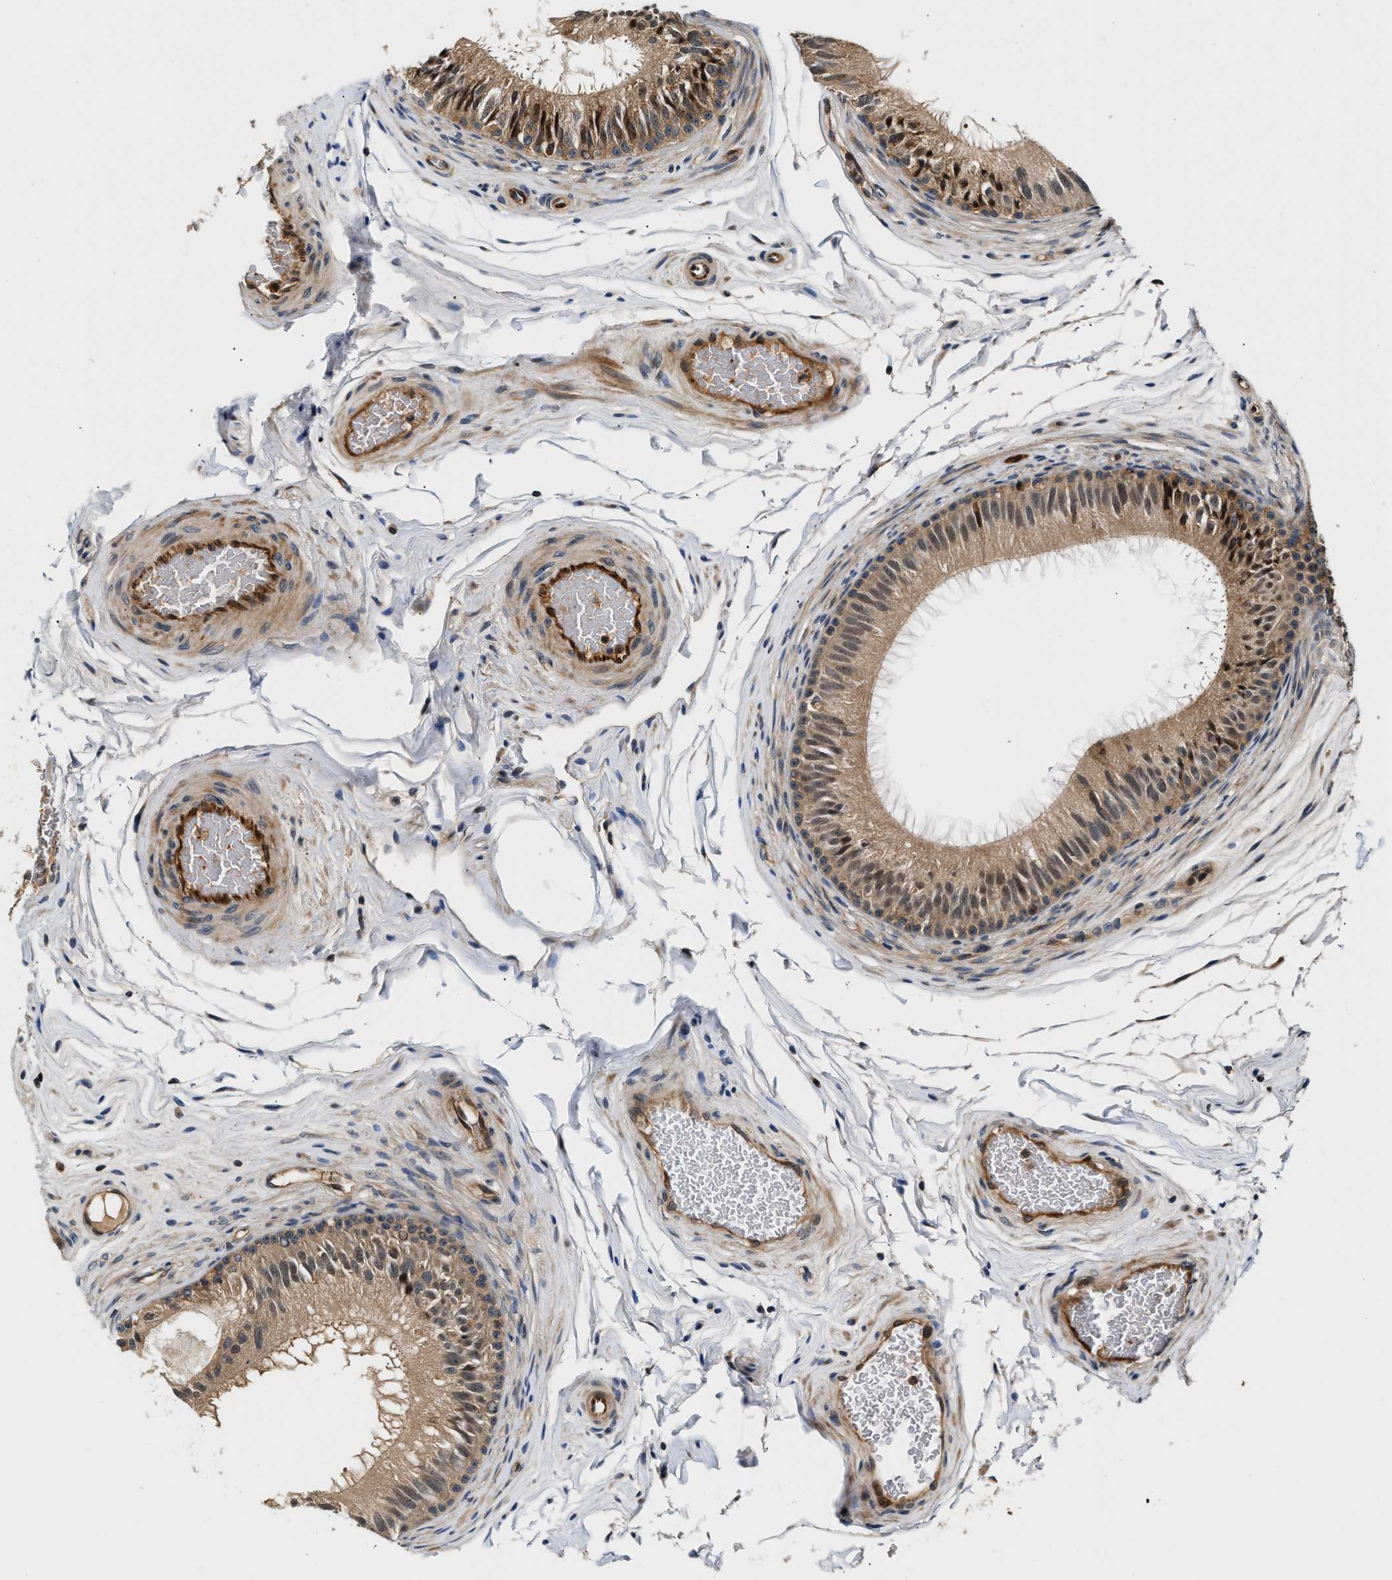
{"staining": {"intensity": "moderate", "quantity": "25%-75%", "location": "cytoplasmic/membranous,nuclear"}, "tissue": "epididymis", "cell_type": "Glandular cells", "image_type": "normal", "snomed": [{"axis": "morphology", "description": "Normal tissue, NOS"}, {"axis": "topography", "description": "Testis"}, {"axis": "topography", "description": "Epididymis"}], "caption": "An image of human epididymis stained for a protein exhibits moderate cytoplasmic/membranous,nuclear brown staining in glandular cells.", "gene": "TUT7", "patient": {"sex": "male", "age": 36}}